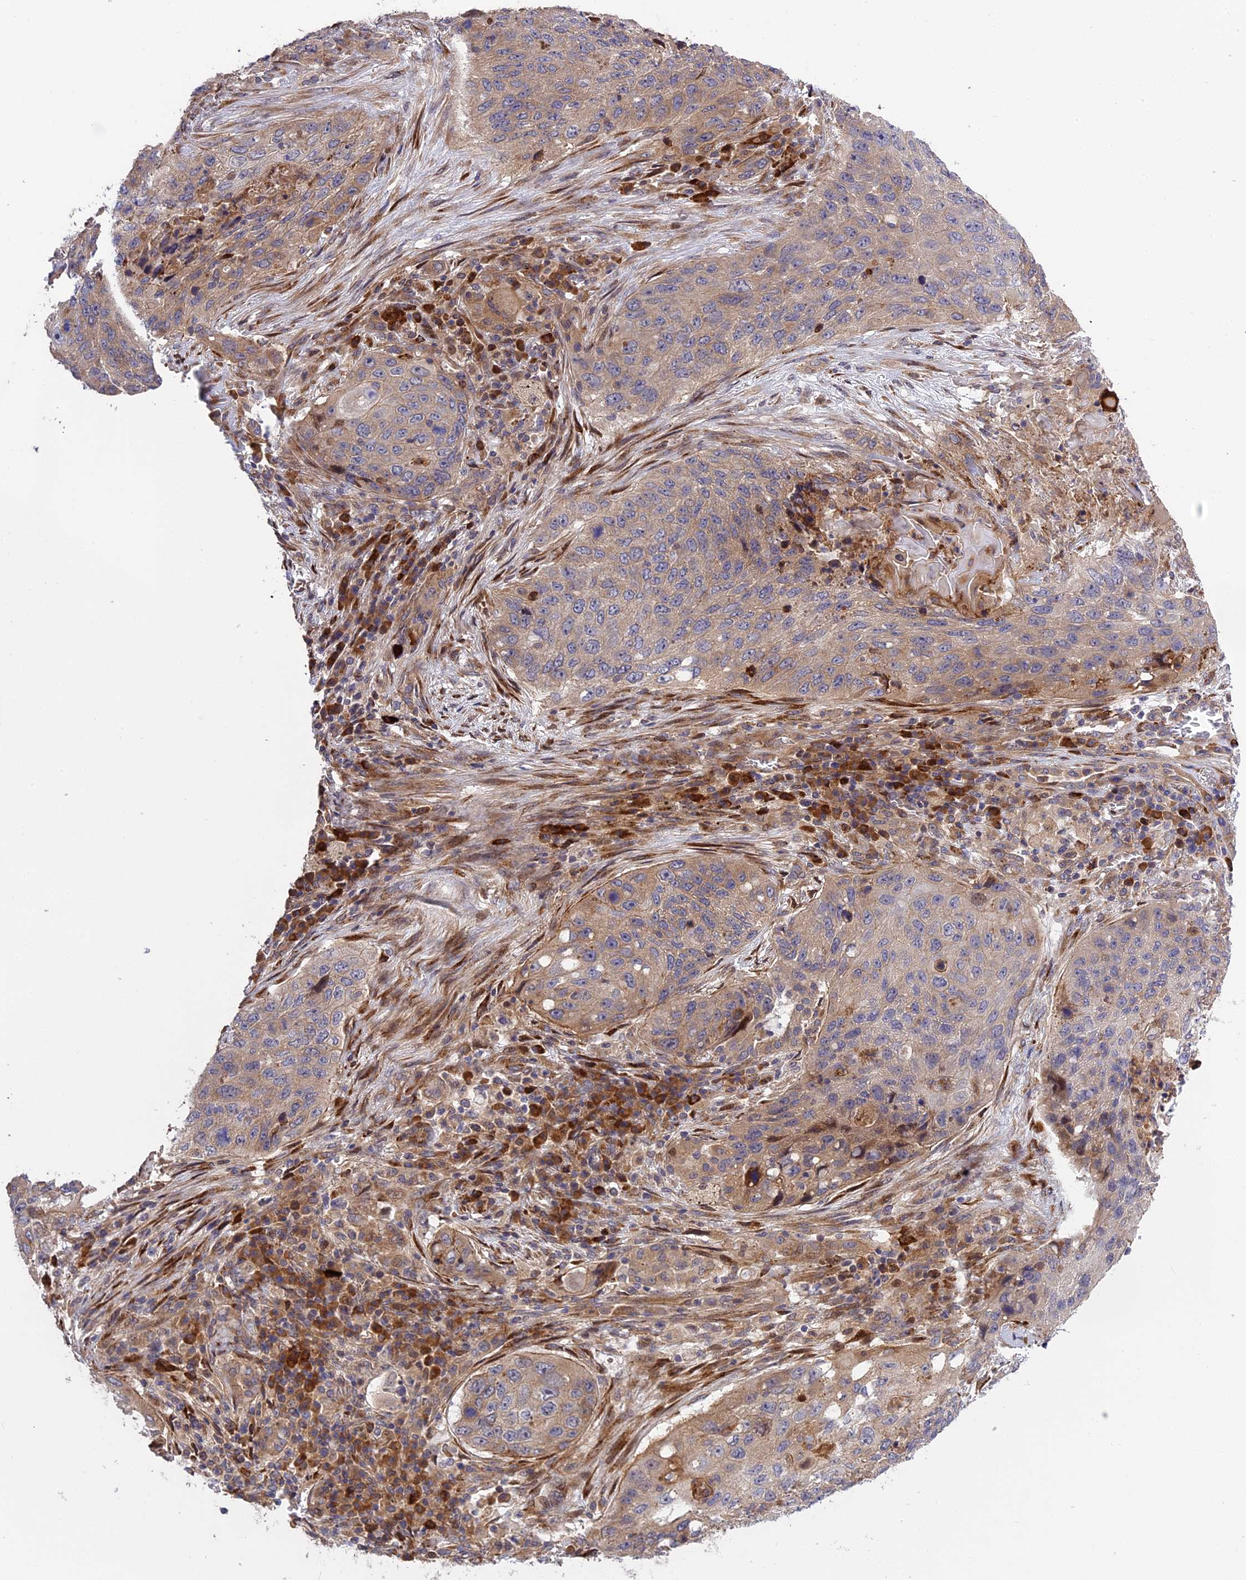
{"staining": {"intensity": "weak", "quantity": "25%-75%", "location": "cytoplasmic/membranous"}, "tissue": "lung cancer", "cell_type": "Tumor cells", "image_type": "cancer", "snomed": [{"axis": "morphology", "description": "Squamous cell carcinoma, NOS"}, {"axis": "topography", "description": "Lung"}], "caption": "Weak cytoplasmic/membranous protein positivity is present in about 25%-75% of tumor cells in squamous cell carcinoma (lung).", "gene": "DDX60L", "patient": {"sex": "female", "age": 63}}